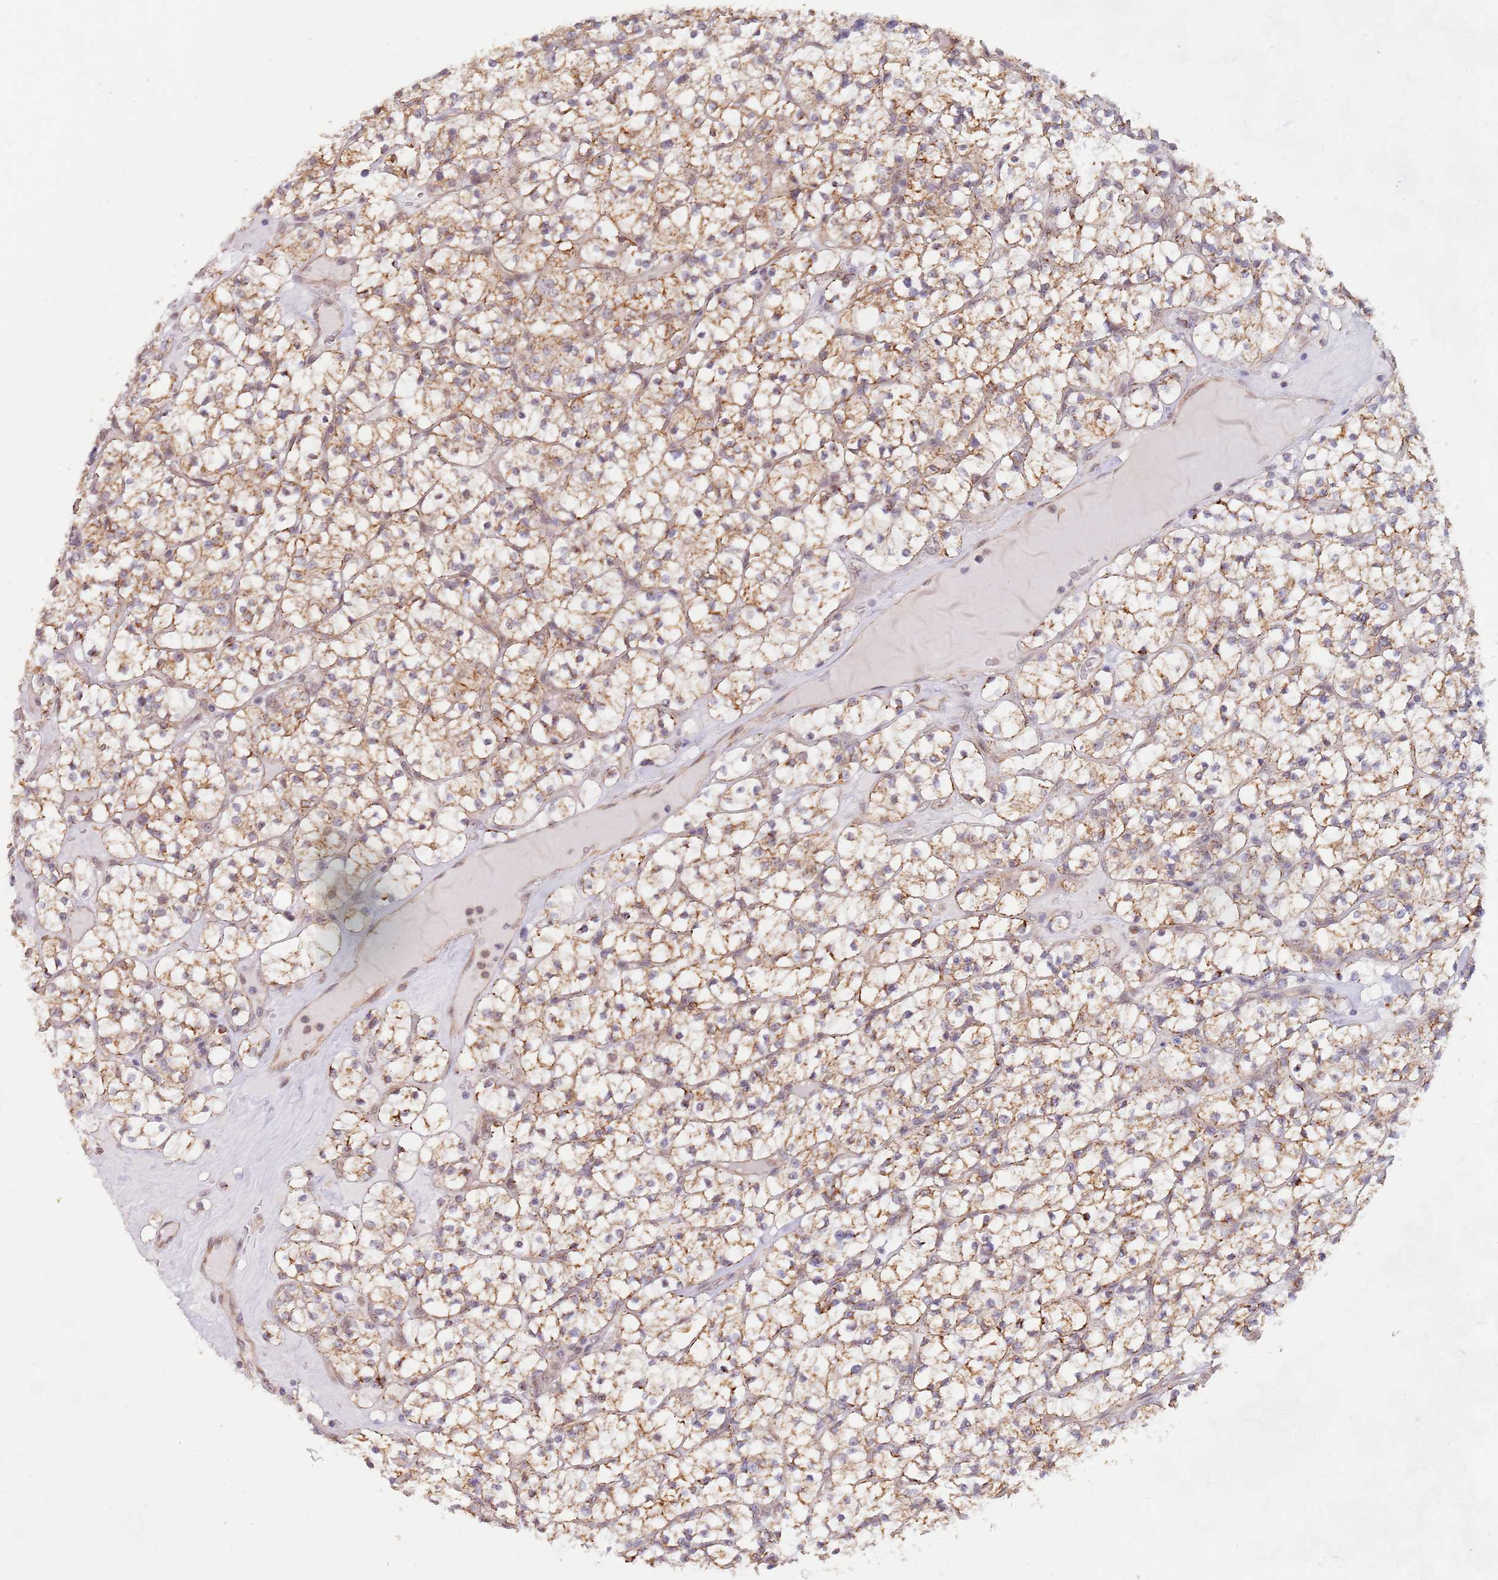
{"staining": {"intensity": "moderate", "quantity": ">75%", "location": "cytoplasmic/membranous"}, "tissue": "renal cancer", "cell_type": "Tumor cells", "image_type": "cancer", "snomed": [{"axis": "morphology", "description": "Adenocarcinoma, NOS"}, {"axis": "topography", "description": "Kidney"}], "caption": "The image shows immunohistochemical staining of adenocarcinoma (renal). There is moderate cytoplasmic/membranous expression is seen in about >75% of tumor cells.", "gene": "UQCC3", "patient": {"sex": "female", "age": 64}}